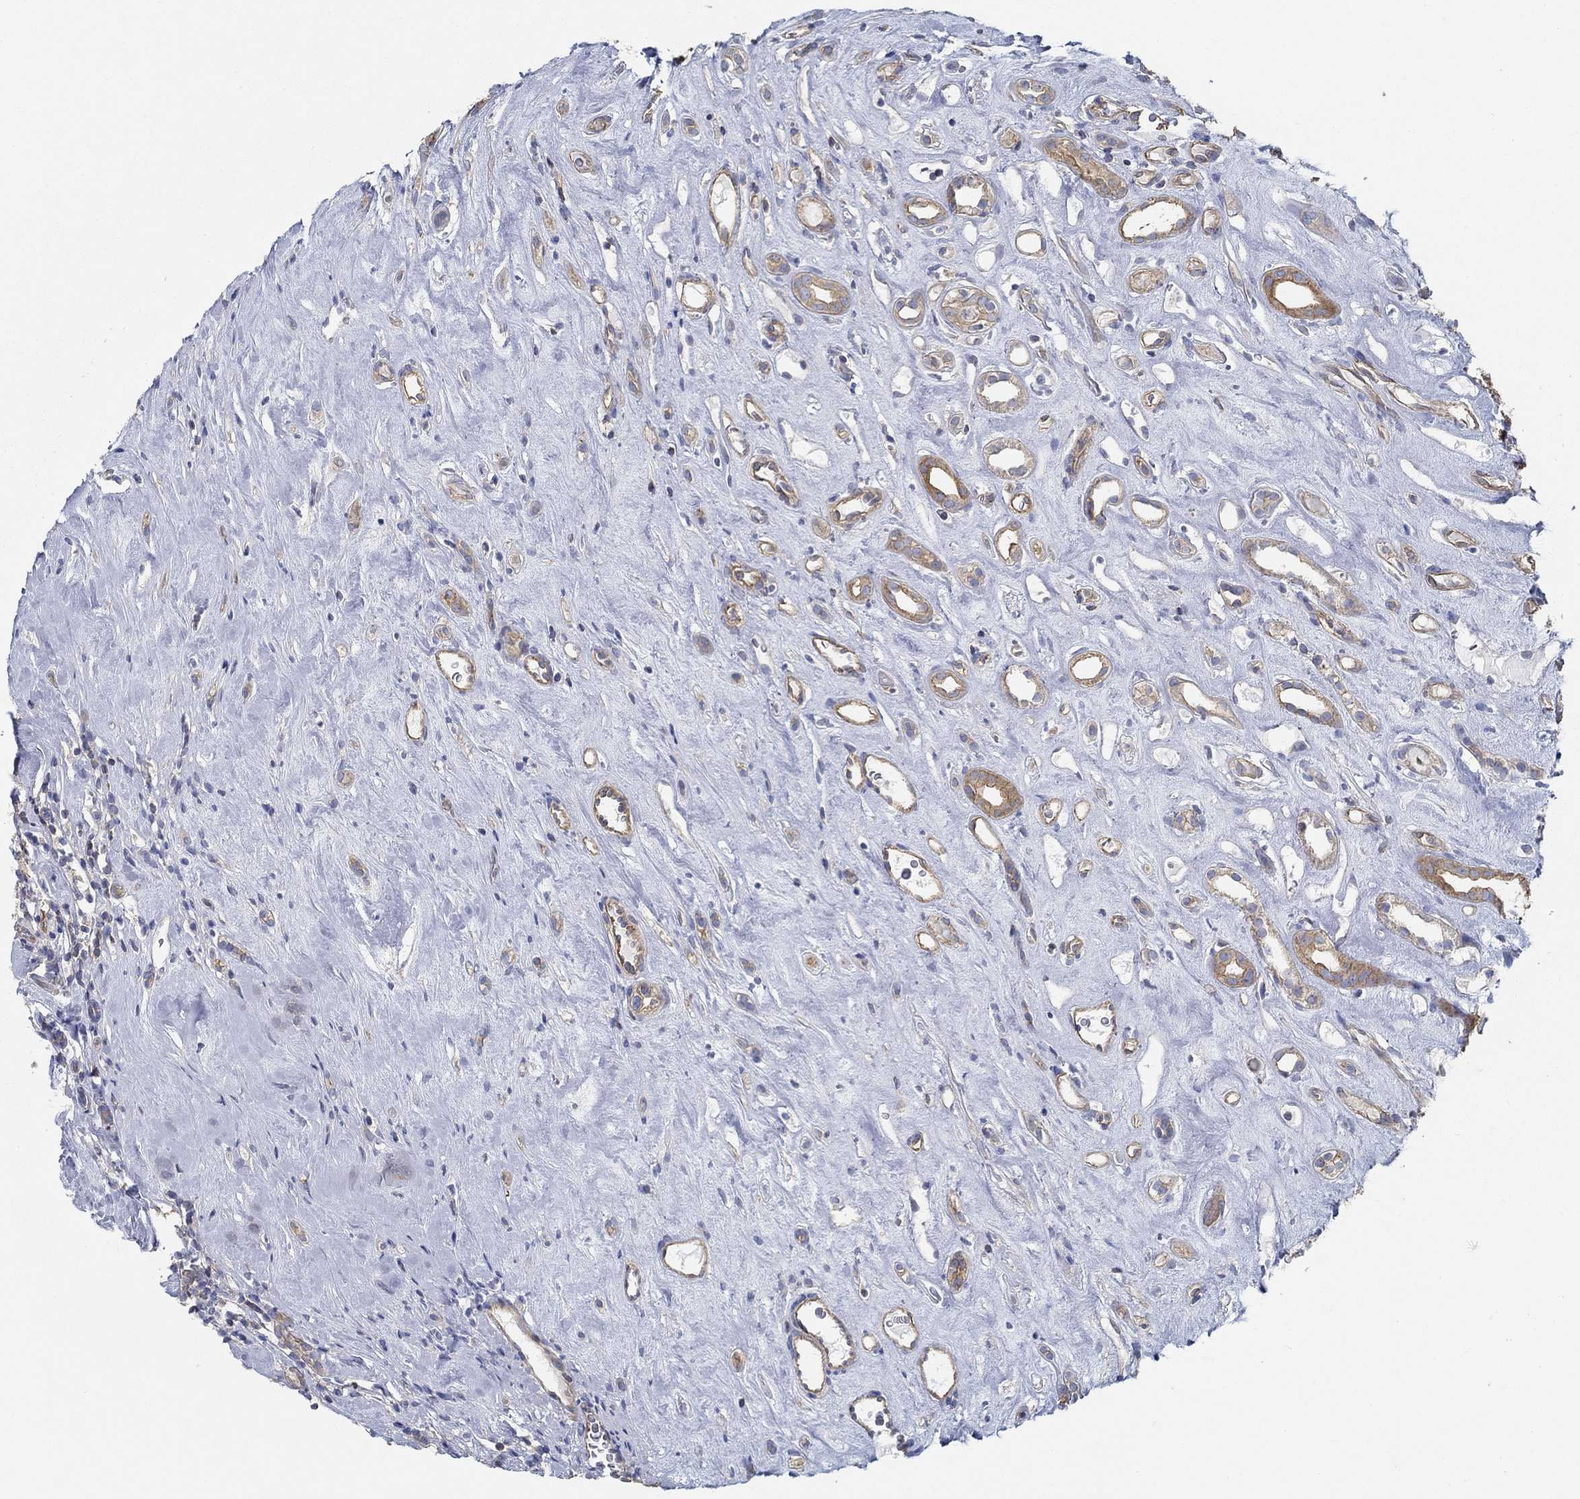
{"staining": {"intensity": "moderate", "quantity": "25%-75%", "location": "cytoplasmic/membranous"}, "tissue": "renal cancer", "cell_type": "Tumor cells", "image_type": "cancer", "snomed": [{"axis": "morphology", "description": "Adenocarcinoma, NOS"}, {"axis": "topography", "description": "Kidney"}], "caption": "The immunohistochemical stain highlights moderate cytoplasmic/membranous expression in tumor cells of renal cancer tissue.", "gene": "BBOF1", "patient": {"sex": "female", "age": 89}}